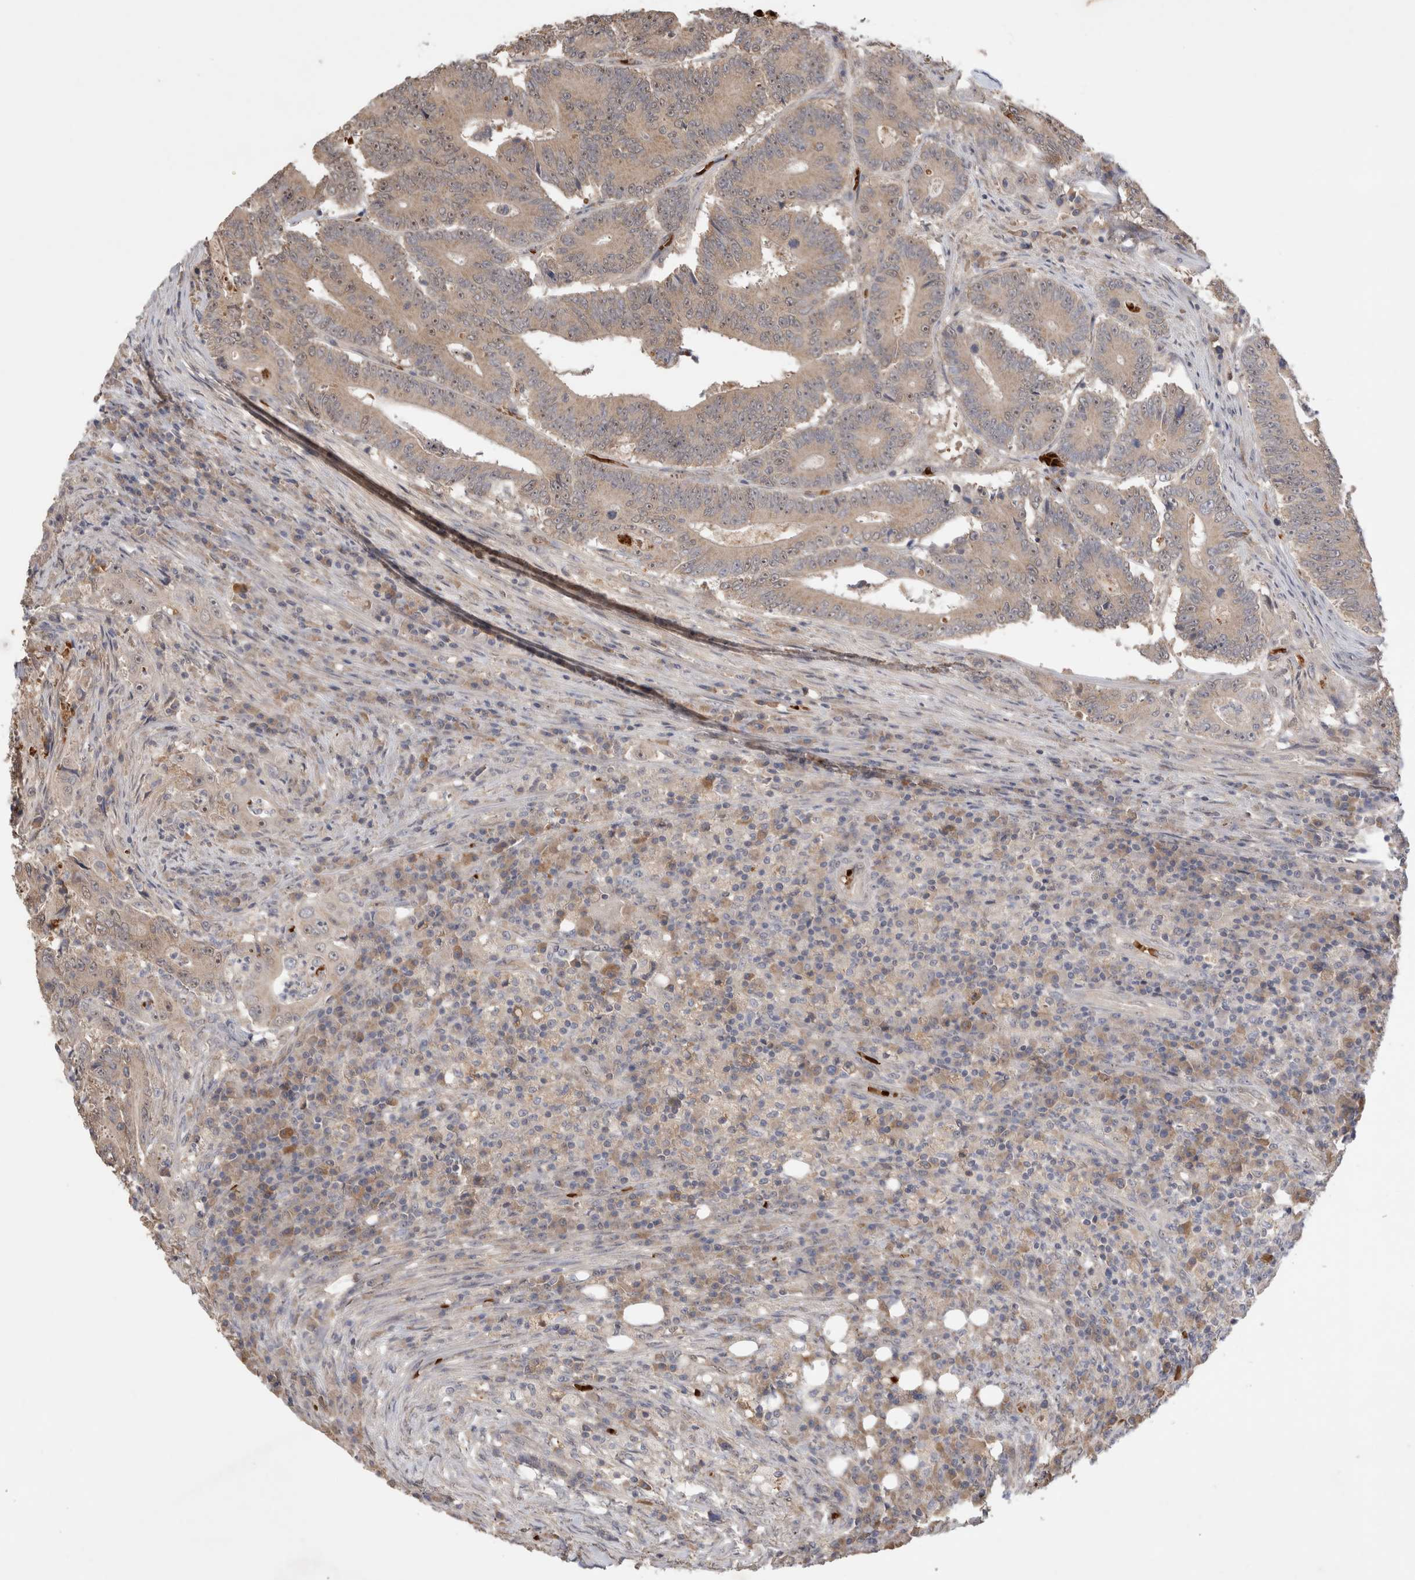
{"staining": {"intensity": "weak", "quantity": ">75%", "location": "cytoplasmic/membranous,nuclear"}, "tissue": "colorectal cancer", "cell_type": "Tumor cells", "image_type": "cancer", "snomed": [{"axis": "morphology", "description": "Adenocarcinoma, NOS"}, {"axis": "topography", "description": "Colon"}], "caption": "DAB immunohistochemical staining of colorectal cancer reveals weak cytoplasmic/membranous and nuclear protein staining in approximately >75% of tumor cells.", "gene": "FAM221A", "patient": {"sex": "male", "age": 83}}